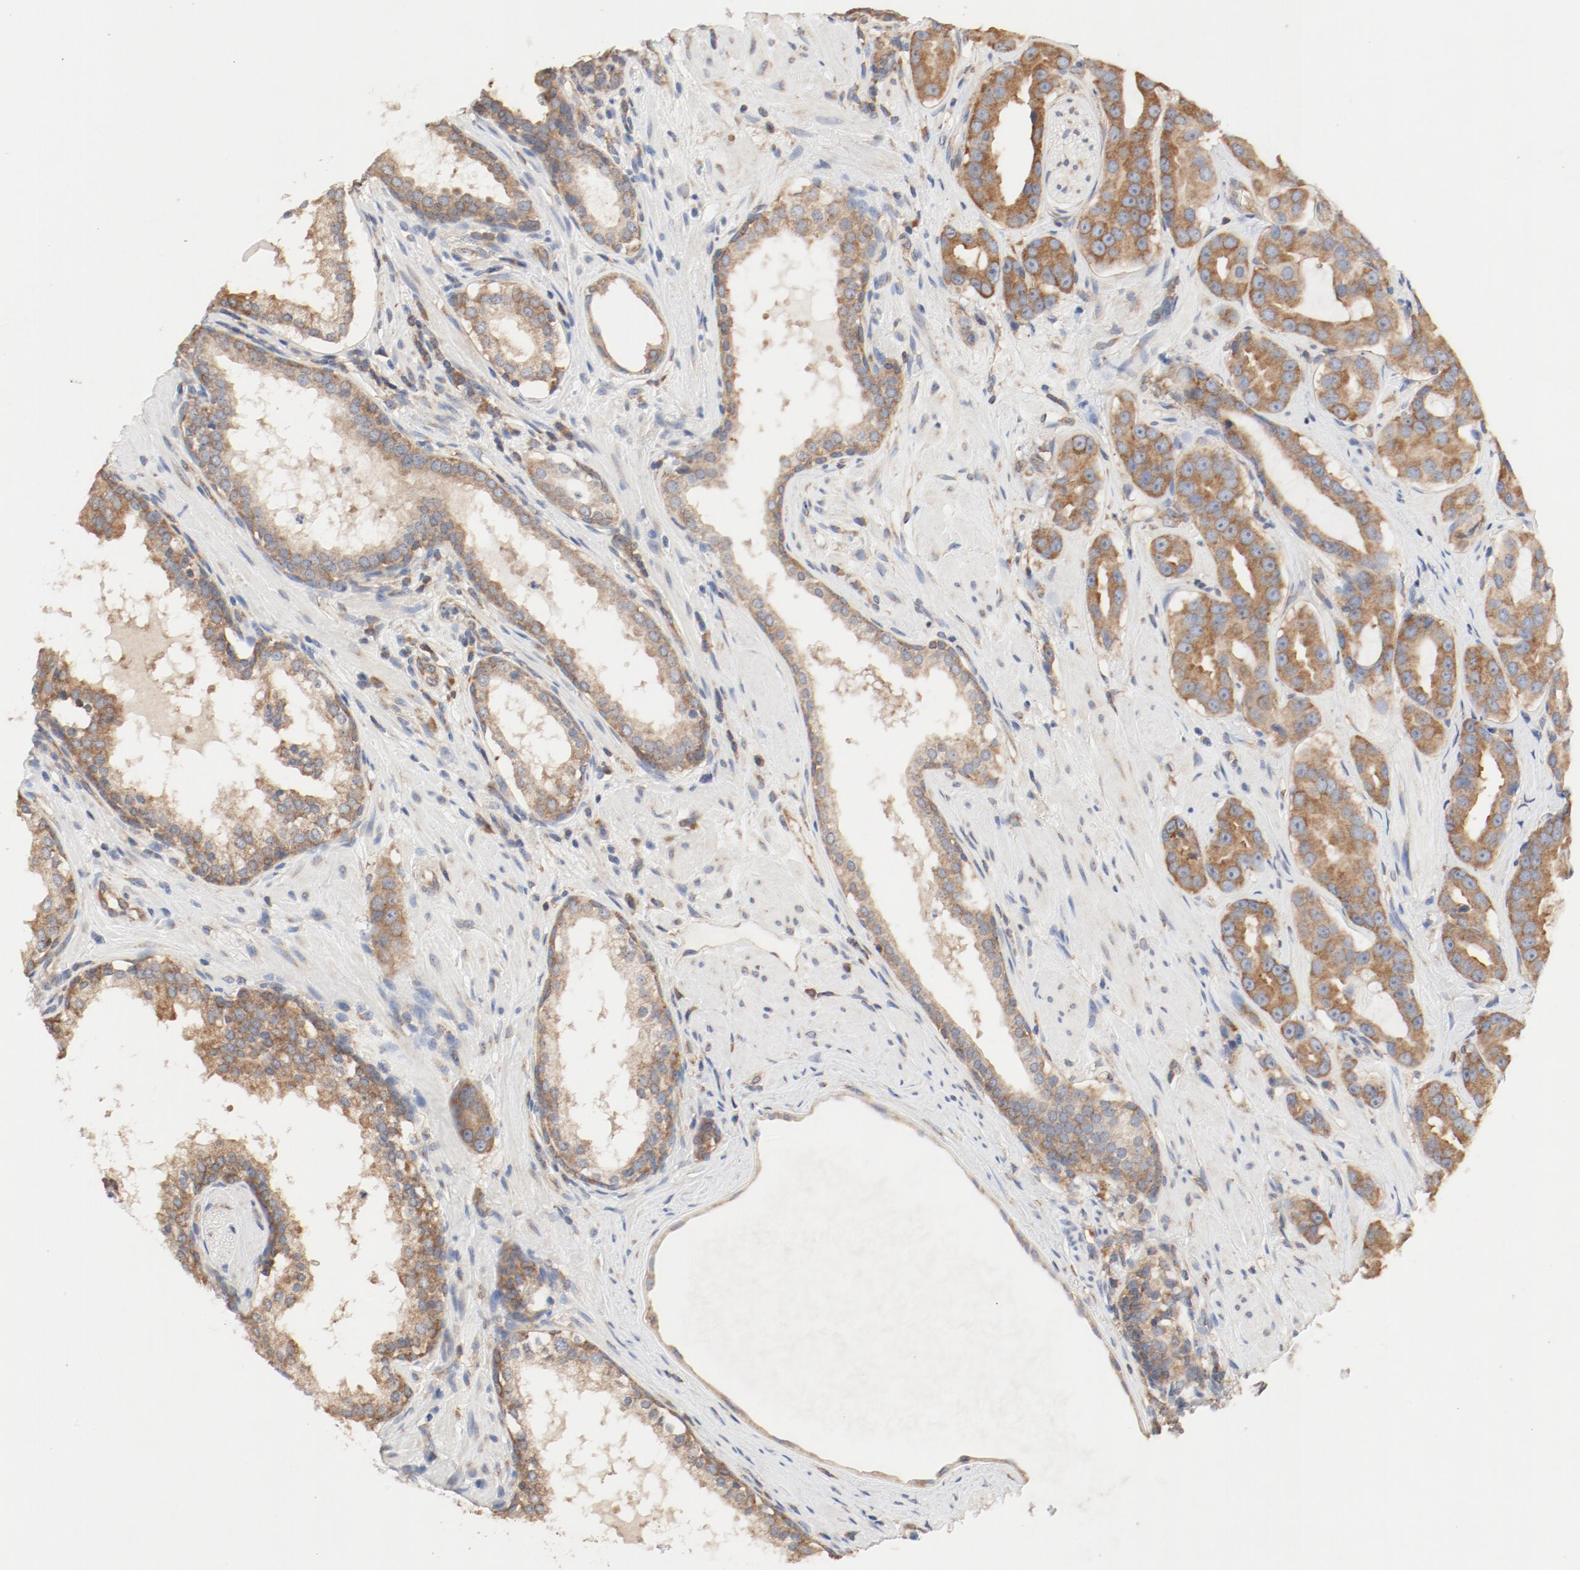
{"staining": {"intensity": "moderate", "quantity": ">75%", "location": "cytoplasmic/membranous"}, "tissue": "prostate cancer", "cell_type": "Tumor cells", "image_type": "cancer", "snomed": [{"axis": "morphology", "description": "Adenocarcinoma, Low grade"}, {"axis": "topography", "description": "Prostate"}], "caption": "Immunohistochemical staining of human adenocarcinoma (low-grade) (prostate) reveals moderate cytoplasmic/membranous protein expression in approximately >75% of tumor cells. (Brightfield microscopy of DAB IHC at high magnification).", "gene": "RPS6", "patient": {"sex": "male", "age": 59}}